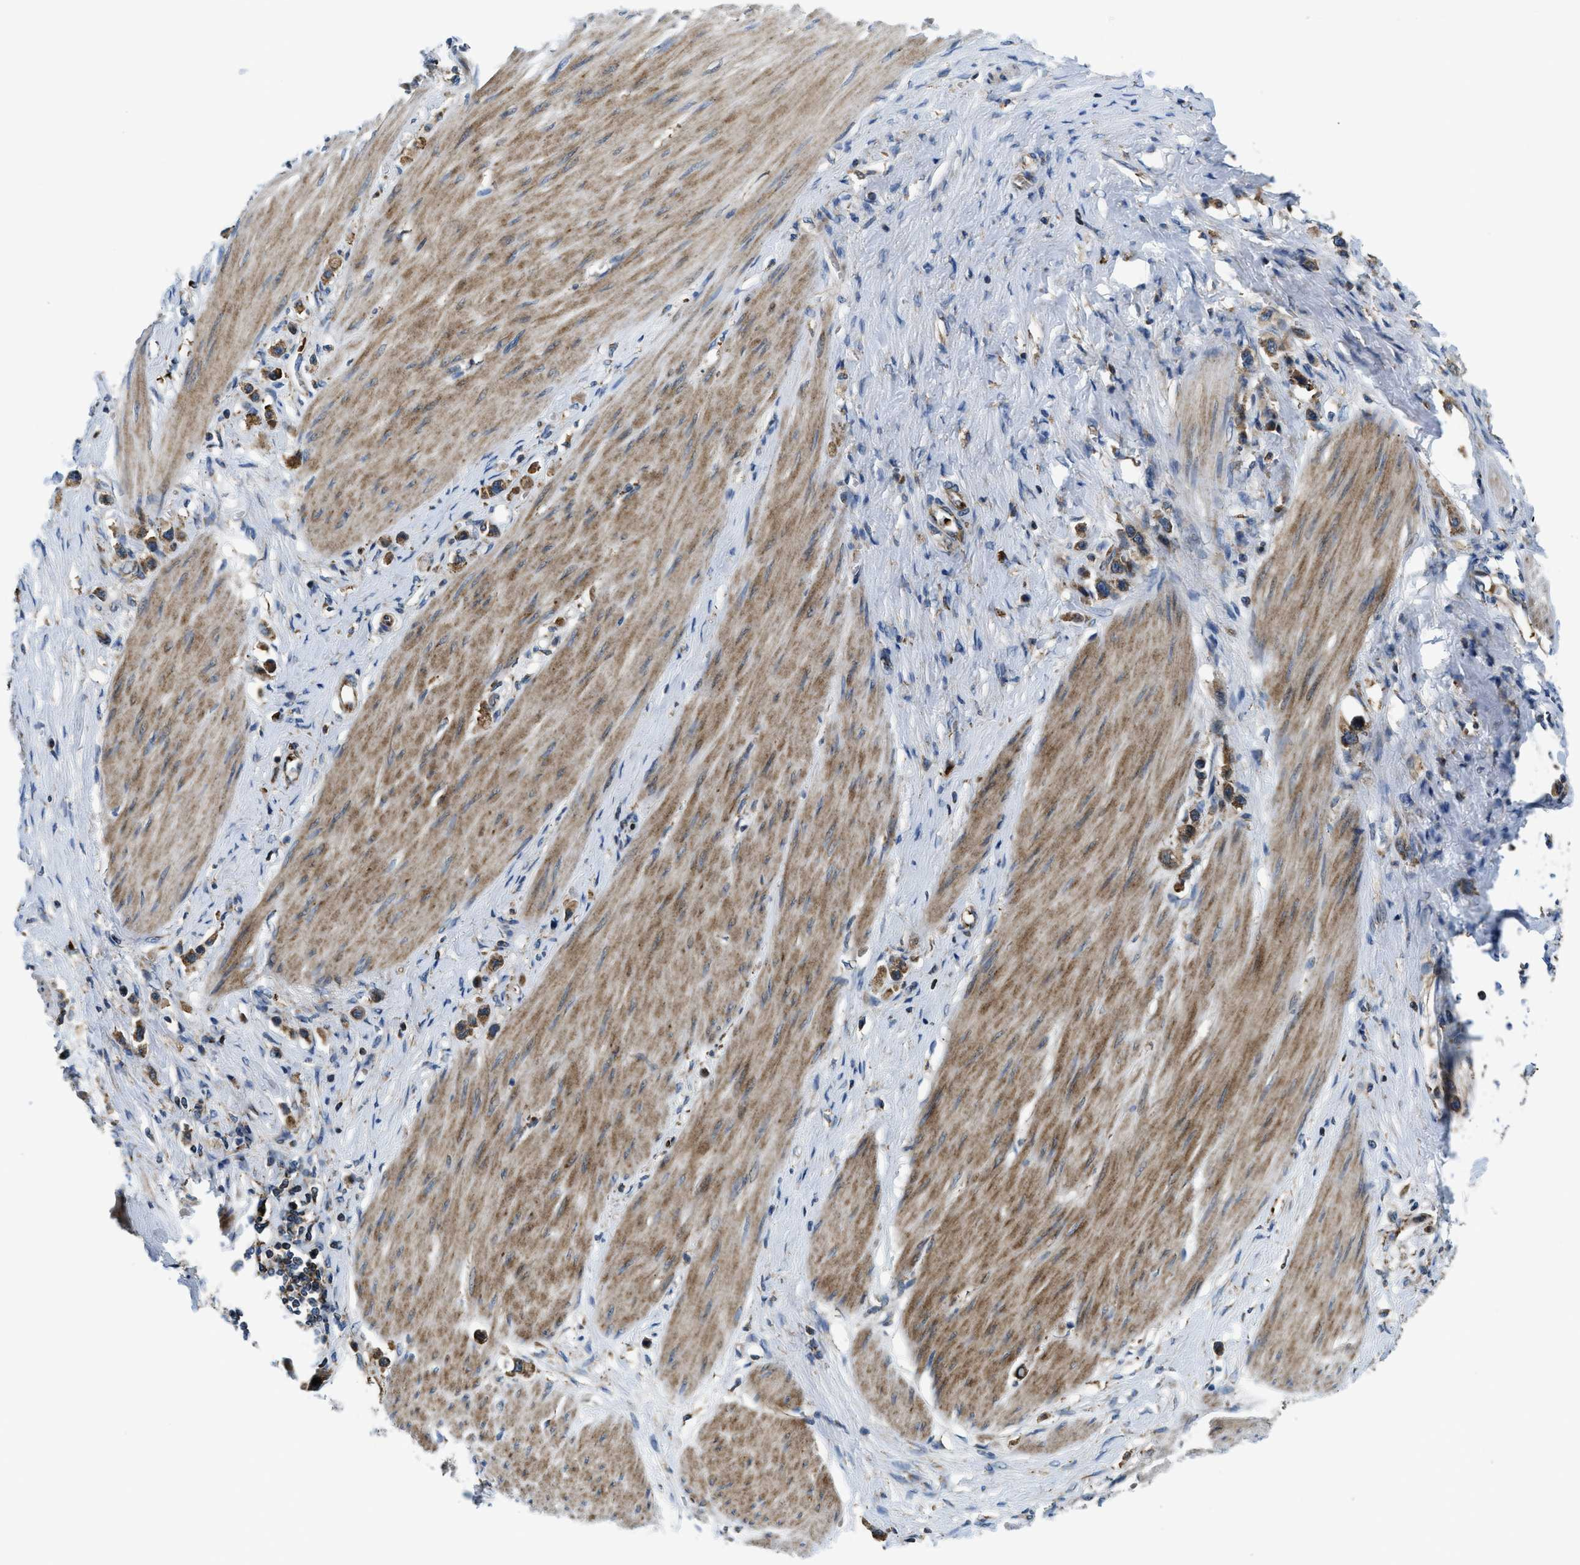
{"staining": {"intensity": "moderate", "quantity": ">75%", "location": "cytoplasmic/membranous"}, "tissue": "stomach cancer", "cell_type": "Tumor cells", "image_type": "cancer", "snomed": [{"axis": "morphology", "description": "Adenocarcinoma, NOS"}, {"axis": "topography", "description": "Stomach"}], "caption": "Protein staining shows moderate cytoplasmic/membranous positivity in about >75% of tumor cells in stomach cancer (adenocarcinoma).", "gene": "CSPG4", "patient": {"sex": "female", "age": 65}}